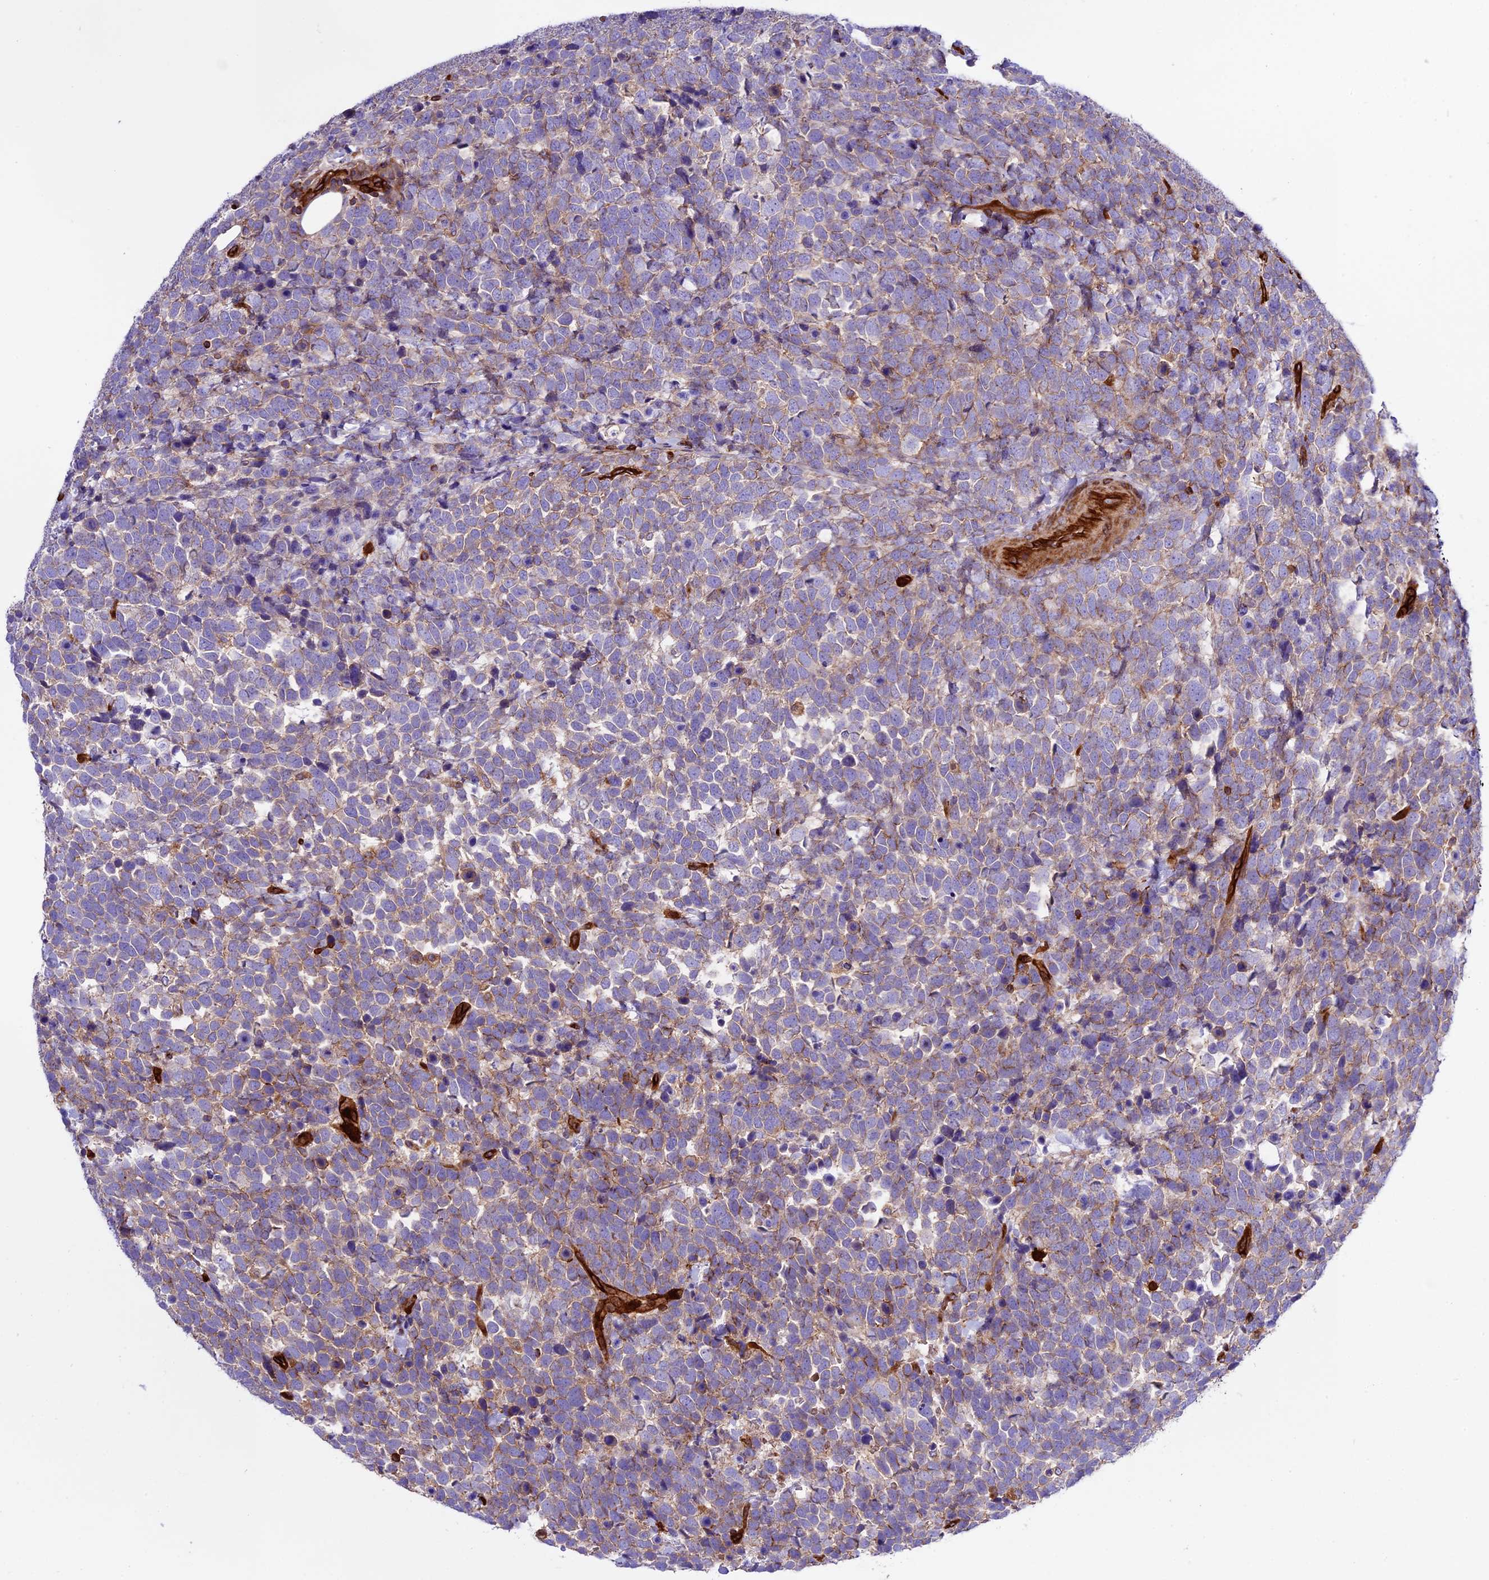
{"staining": {"intensity": "weak", "quantity": "<25%", "location": "cytoplasmic/membranous"}, "tissue": "urothelial cancer", "cell_type": "Tumor cells", "image_type": "cancer", "snomed": [{"axis": "morphology", "description": "Urothelial carcinoma, High grade"}, {"axis": "topography", "description": "Urinary bladder"}], "caption": "Immunohistochemistry (IHC) of urothelial cancer demonstrates no staining in tumor cells.", "gene": "CD99L2", "patient": {"sex": "female", "age": 82}}